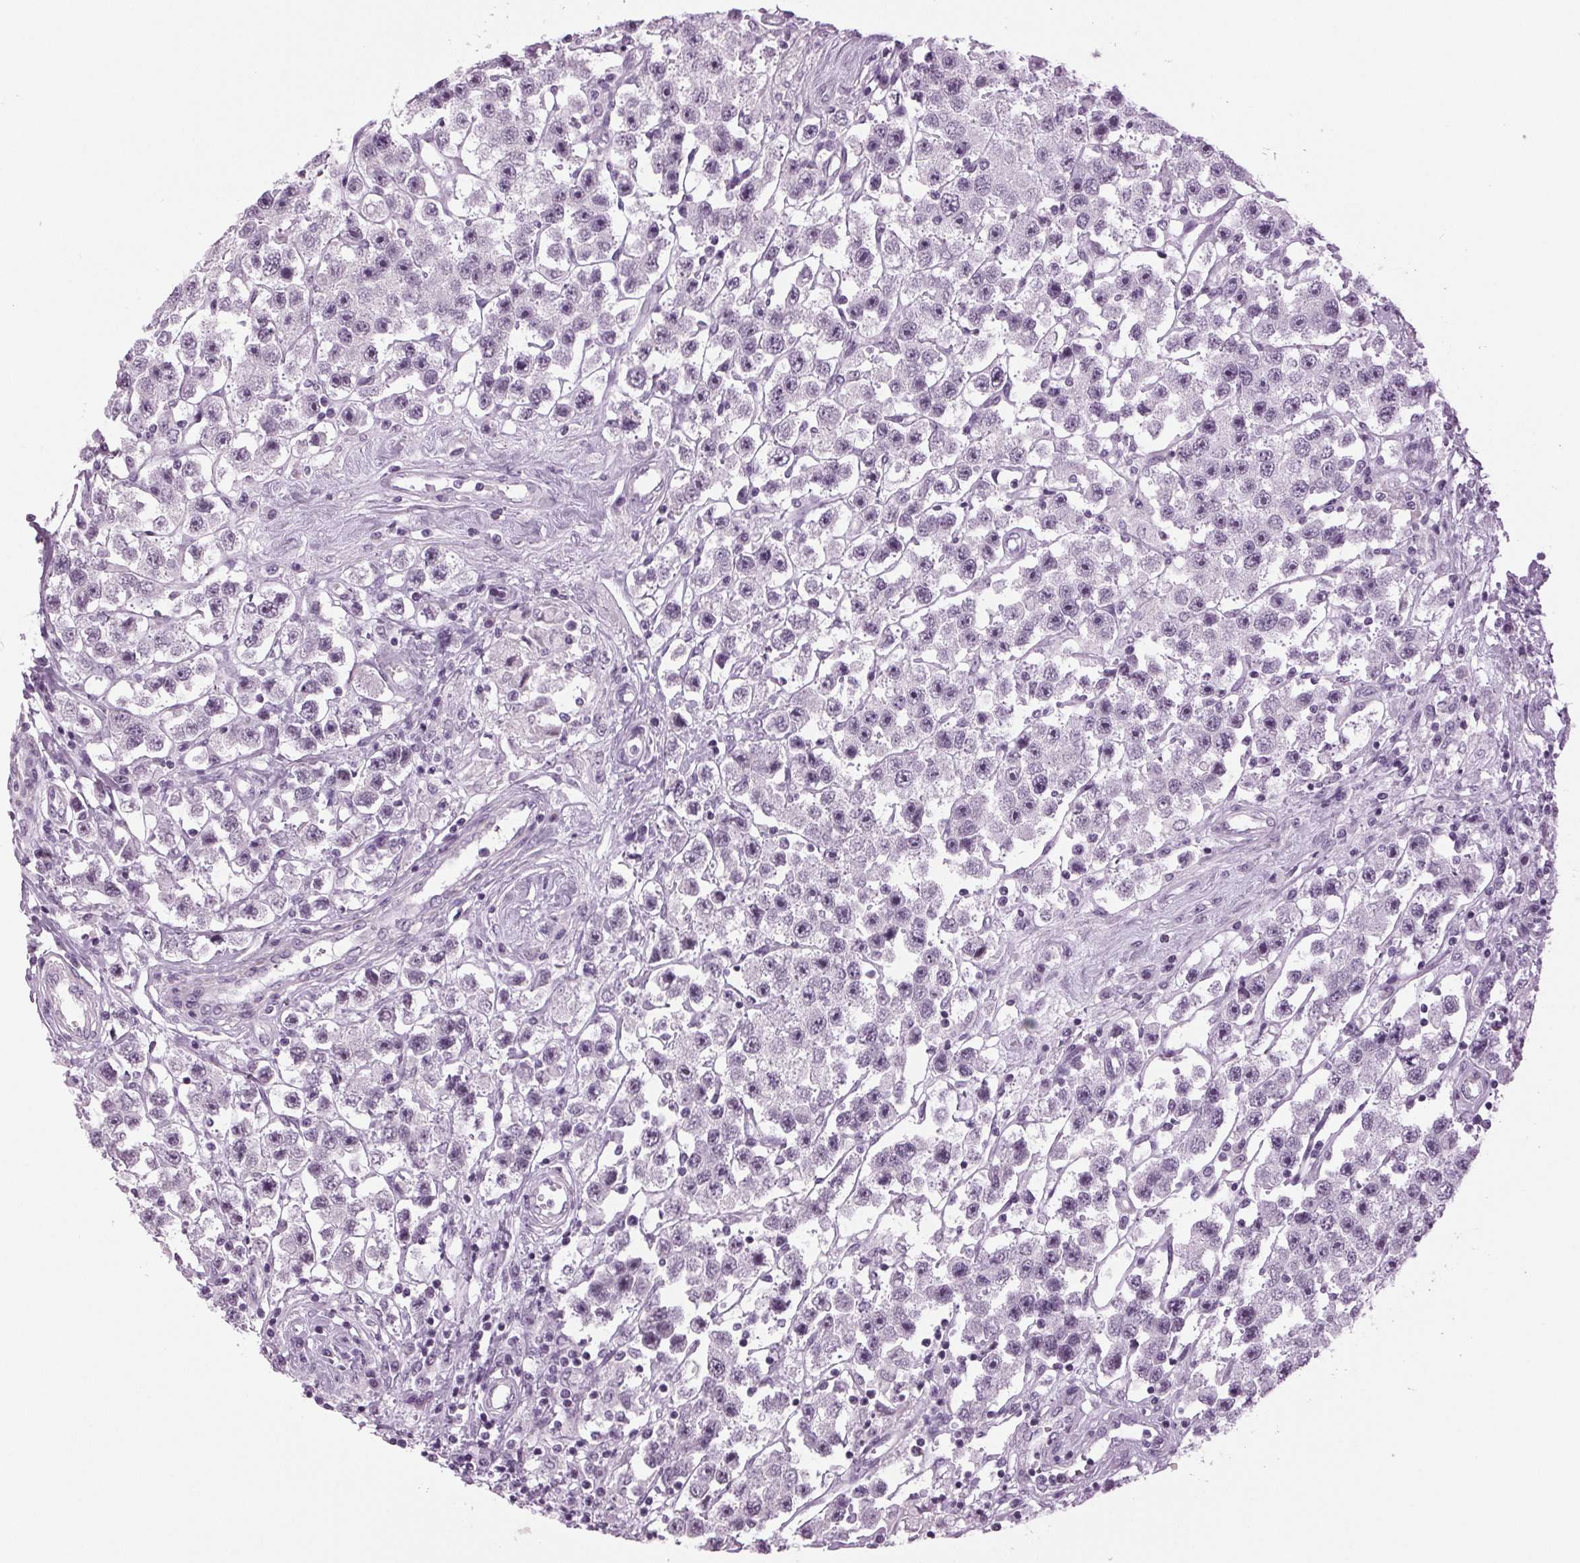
{"staining": {"intensity": "negative", "quantity": "none", "location": "none"}, "tissue": "testis cancer", "cell_type": "Tumor cells", "image_type": "cancer", "snomed": [{"axis": "morphology", "description": "Seminoma, NOS"}, {"axis": "topography", "description": "Testis"}], "caption": "IHC of testis cancer (seminoma) exhibits no positivity in tumor cells. The staining is performed using DAB brown chromogen with nuclei counter-stained in using hematoxylin.", "gene": "DNAH12", "patient": {"sex": "male", "age": 45}}